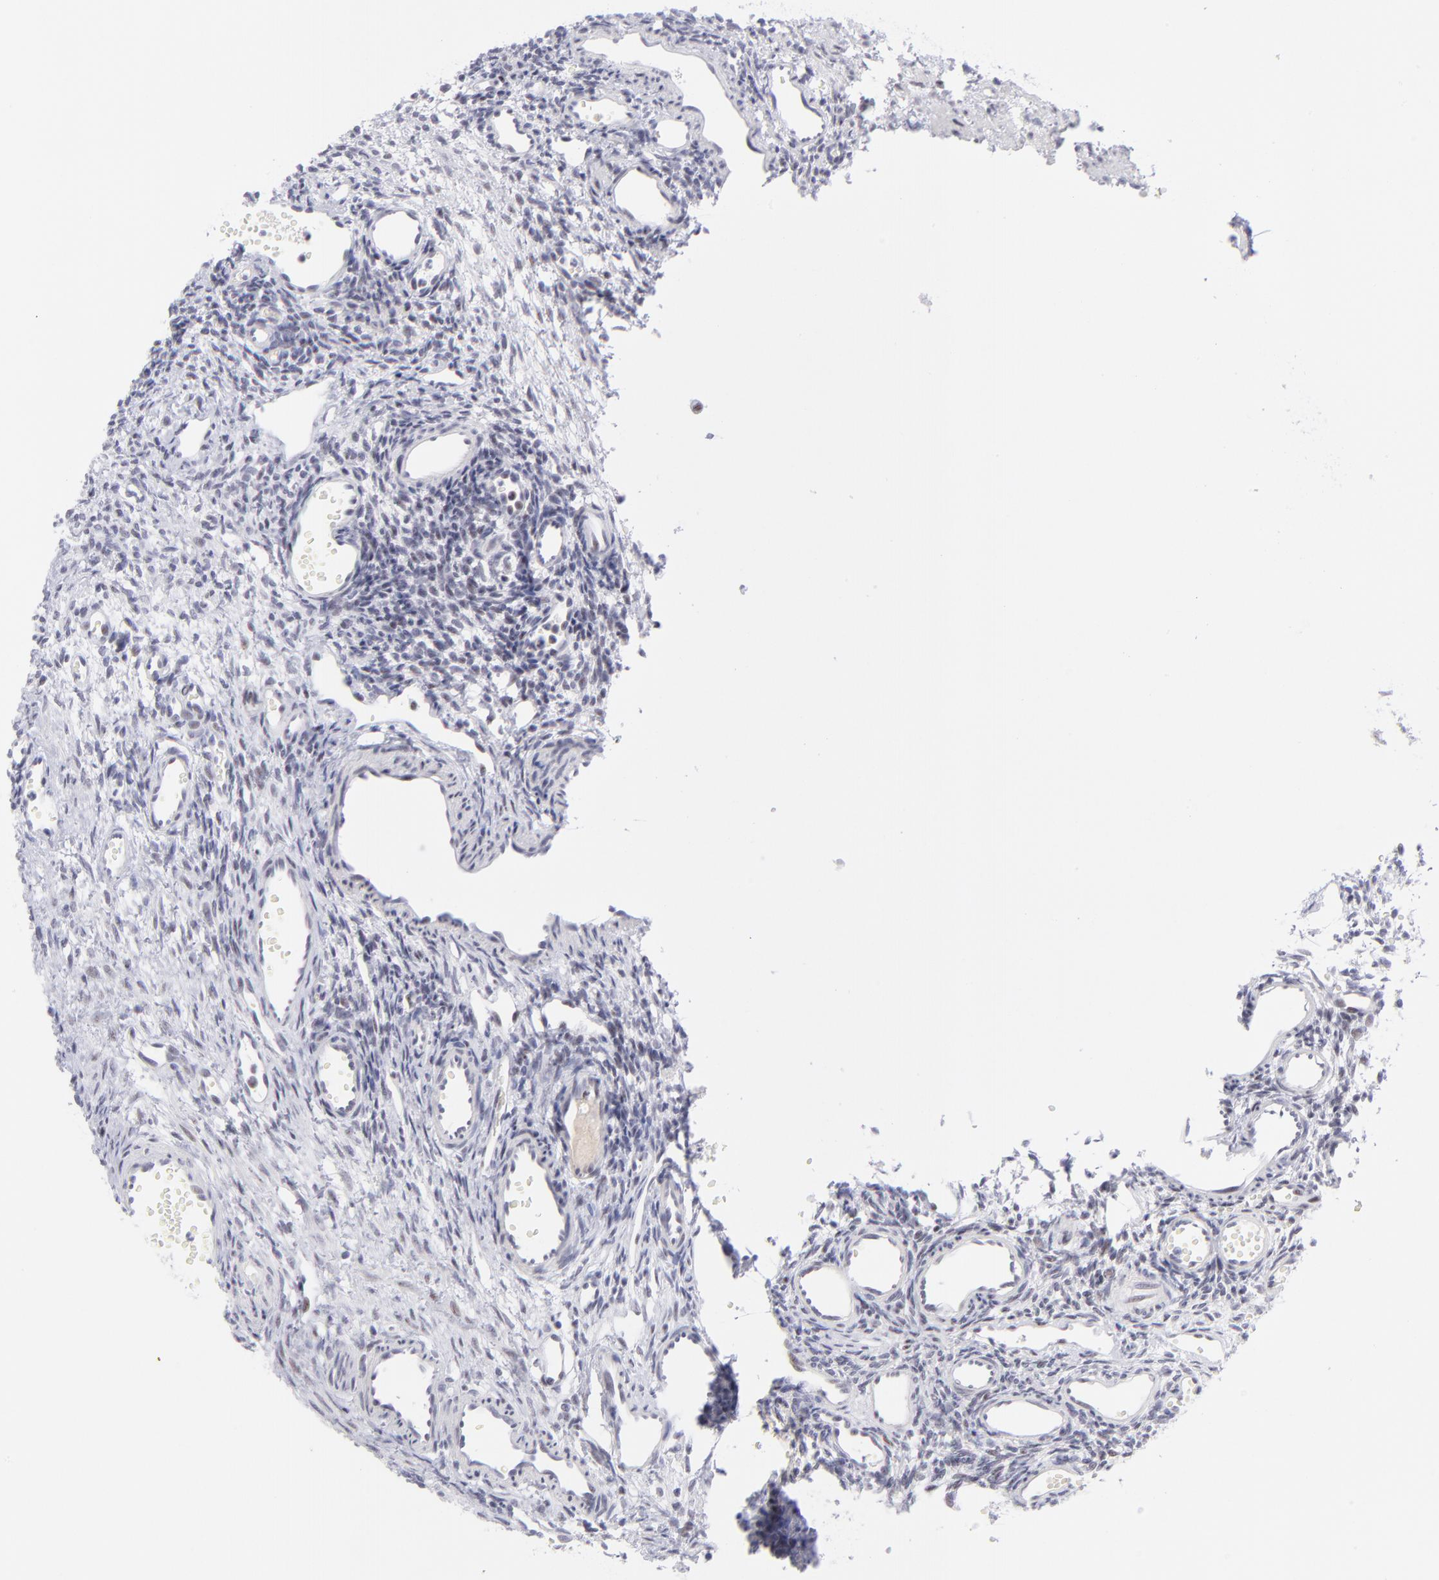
{"staining": {"intensity": "negative", "quantity": "none", "location": "none"}, "tissue": "ovary", "cell_type": "Ovarian stroma cells", "image_type": "normal", "snomed": [{"axis": "morphology", "description": "Normal tissue, NOS"}, {"axis": "topography", "description": "Ovary"}], "caption": "Immunohistochemistry (IHC) histopathology image of benign ovary: human ovary stained with DAB exhibits no significant protein positivity in ovarian stroma cells.", "gene": "CDC25C", "patient": {"sex": "female", "age": 33}}